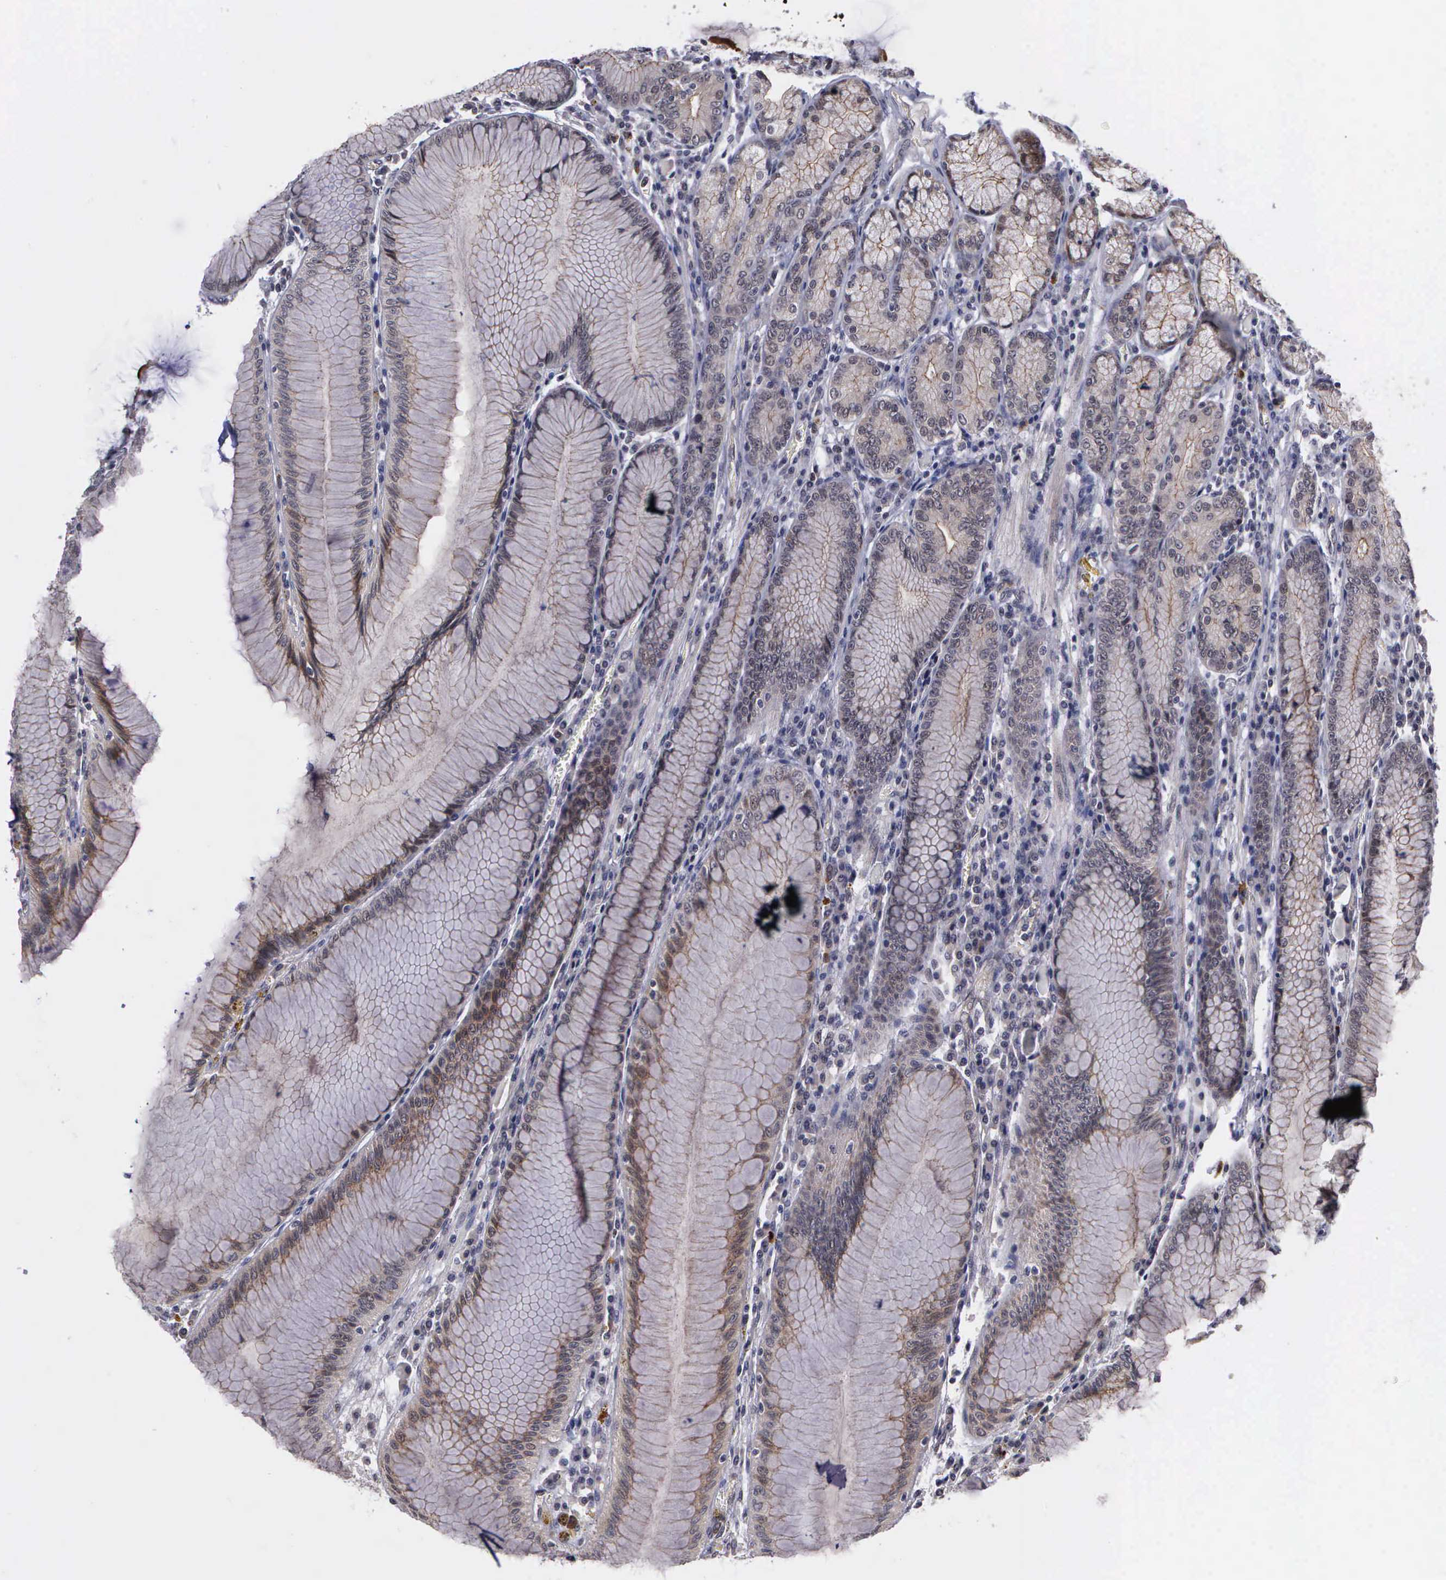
{"staining": {"intensity": "moderate", "quantity": "25%-75%", "location": "cytoplasmic/membranous"}, "tissue": "stomach", "cell_type": "Glandular cells", "image_type": "normal", "snomed": [{"axis": "morphology", "description": "Normal tissue, NOS"}, {"axis": "topography", "description": "Stomach, lower"}], "caption": "A photomicrograph of stomach stained for a protein shows moderate cytoplasmic/membranous brown staining in glandular cells. (Stains: DAB in brown, nuclei in blue, Microscopy: brightfield microscopy at high magnification).", "gene": "MAP3K9", "patient": {"sex": "female", "age": 93}}